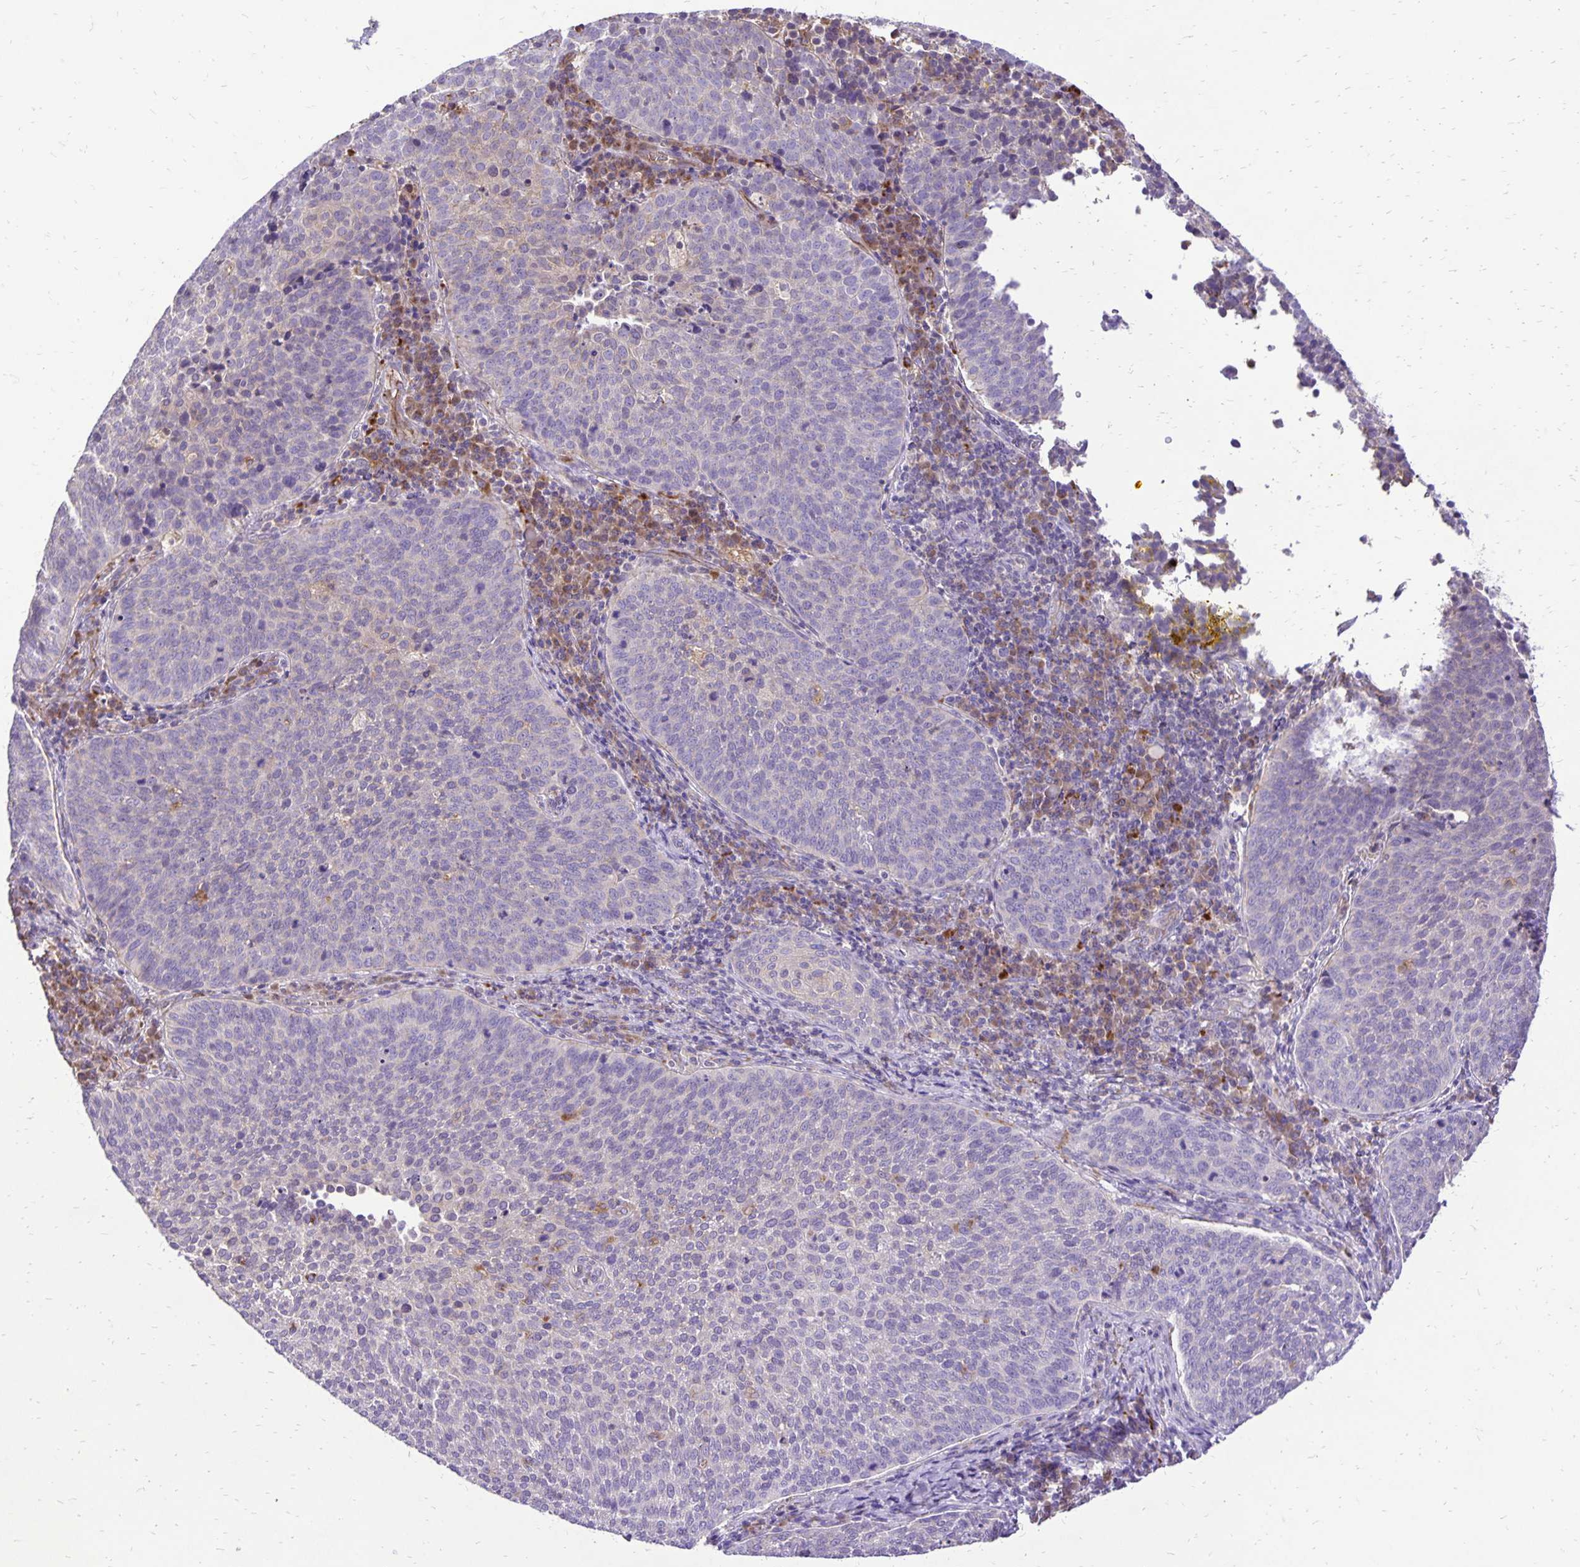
{"staining": {"intensity": "negative", "quantity": "none", "location": "none"}, "tissue": "cervical cancer", "cell_type": "Tumor cells", "image_type": "cancer", "snomed": [{"axis": "morphology", "description": "Squamous cell carcinoma, NOS"}, {"axis": "topography", "description": "Cervix"}], "caption": "This is an immunohistochemistry (IHC) photomicrograph of human cervical squamous cell carcinoma. There is no positivity in tumor cells.", "gene": "EIF5A", "patient": {"sex": "female", "age": 34}}